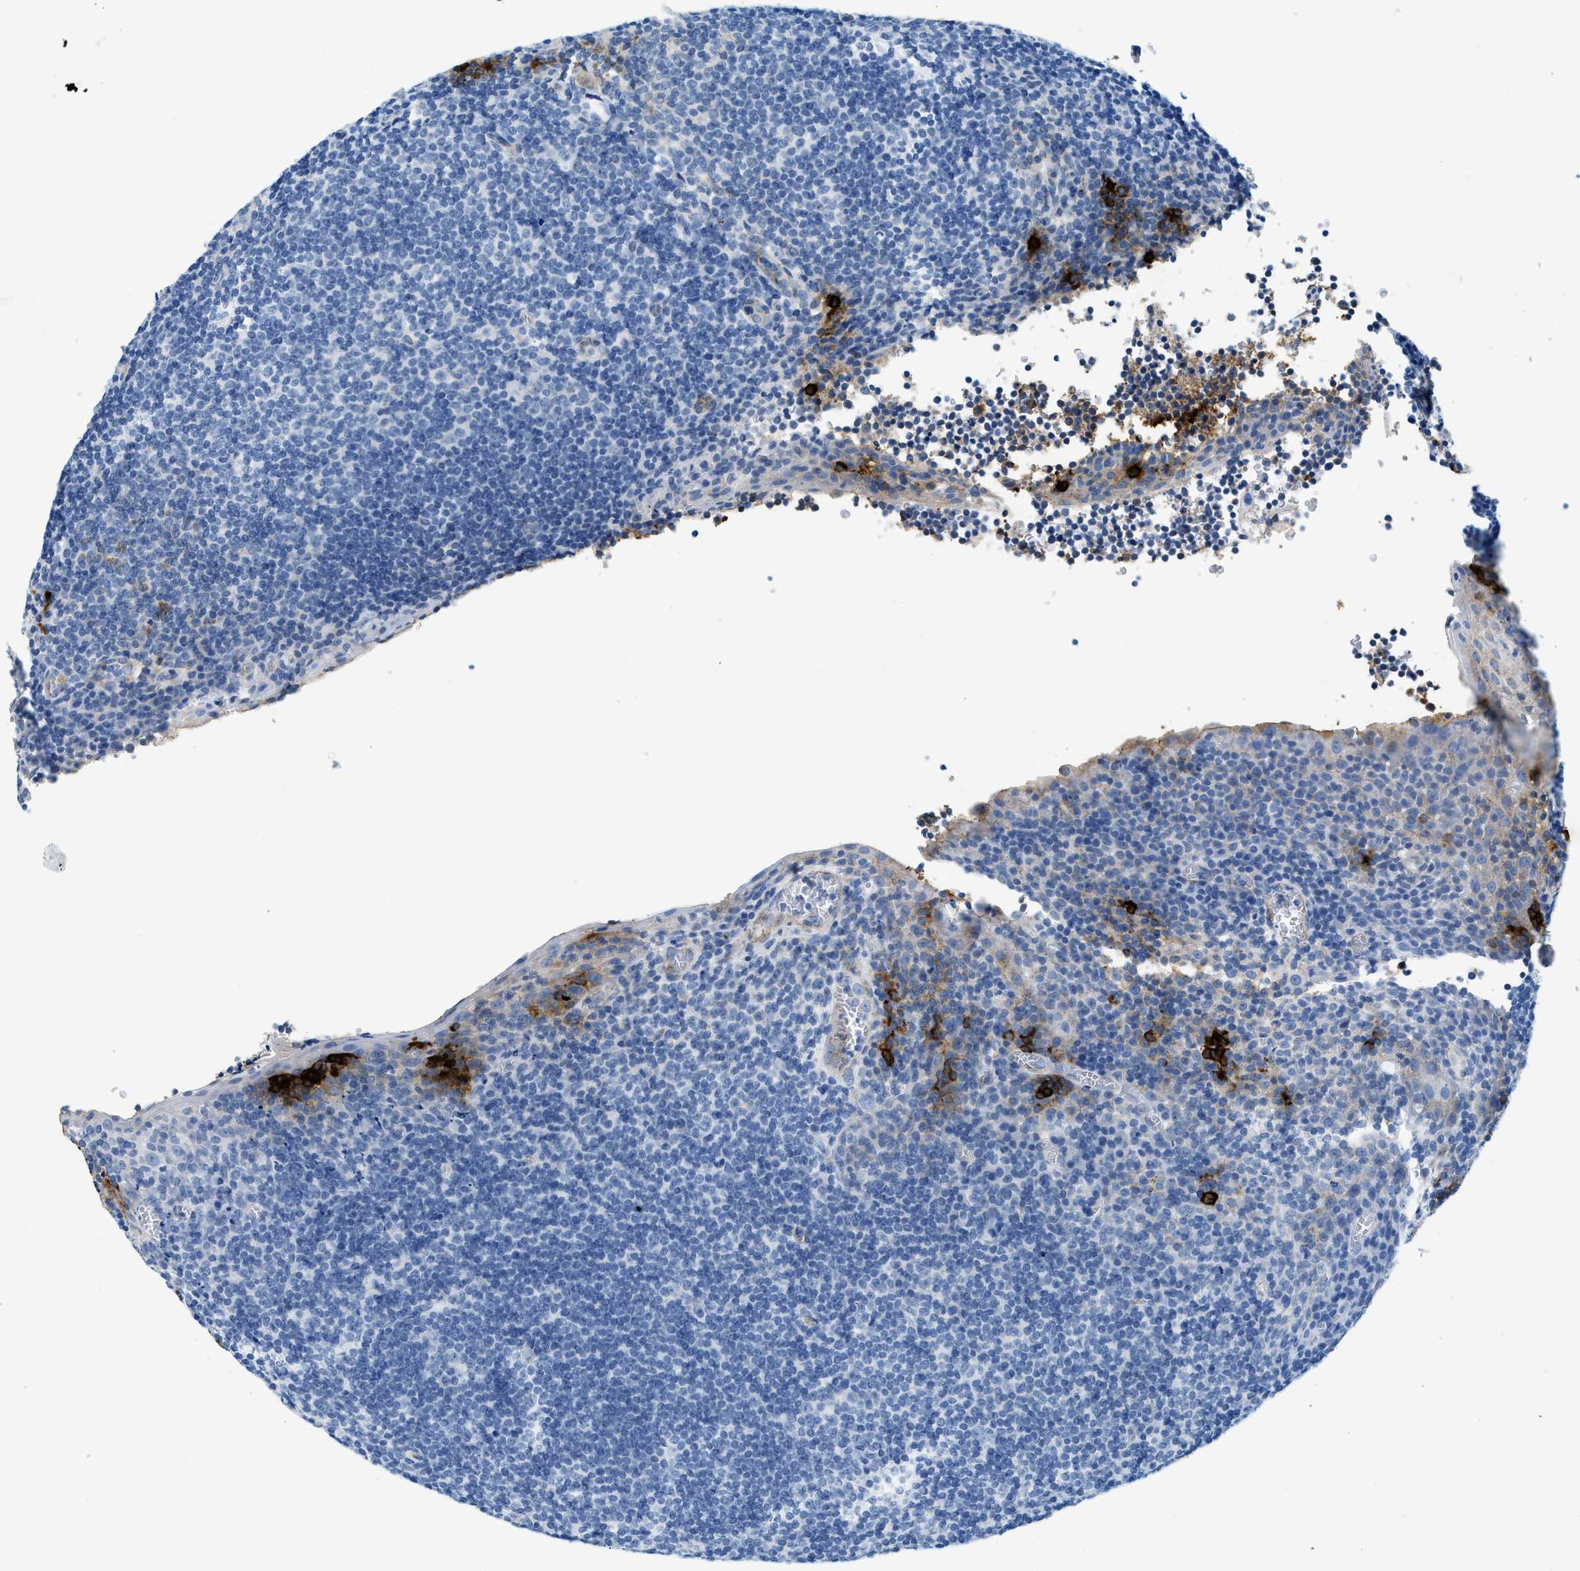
{"staining": {"intensity": "negative", "quantity": "none", "location": "none"}, "tissue": "tonsil", "cell_type": "Germinal center cells", "image_type": "normal", "snomed": [{"axis": "morphology", "description": "Normal tissue, NOS"}, {"axis": "topography", "description": "Tonsil"}], "caption": "The histopathology image reveals no significant expression in germinal center cells of tonsil.", "gene": "TPSAB1", "patient": {"sex": "male", "age": 37}}